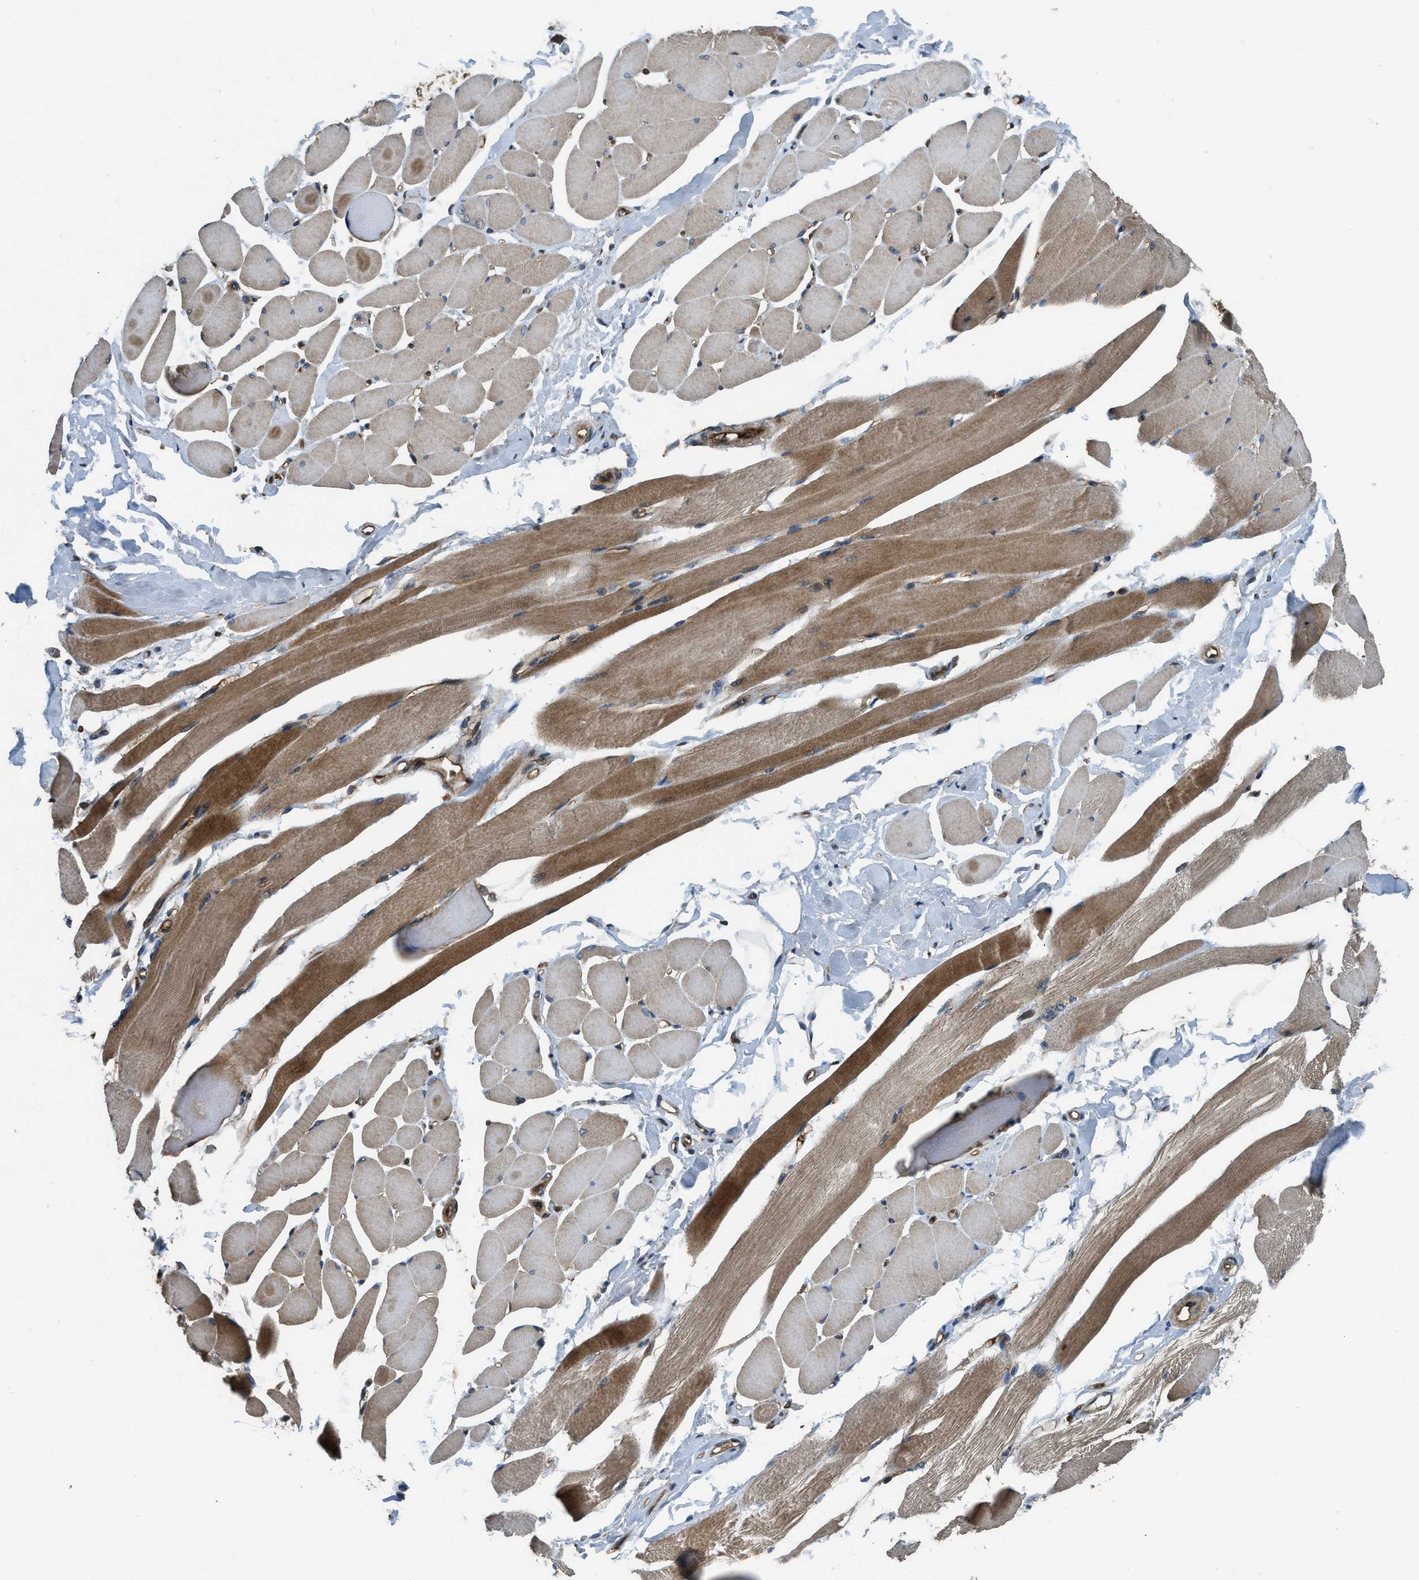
{"staining": {"intensity": "moderate", "quantity": ">75%", "location": "cytoplasmic/membranous"}, "tissue": "skeletal muscle", "cell_type": "Myocytes", "image_type": "normal", "snomed": [{"axis": "morphology", "description": "Normal tissue, NOS"}, {"axis": "topography", "description": "Skeletal muscle"}, {"axis": "topography", "description": "Peripheral nerve tissue"}], "caption": "Immunohistochemical staining of benign human skeletal muscle reveals medium levels of moderate cytoplasmic/membranous expression in approximately >75% of myocytes. (brown staining indicates protein expression, while blue staining denotes nuclei).", "gene": "GGH", "patient": {"sex": "female", "age": 84}}